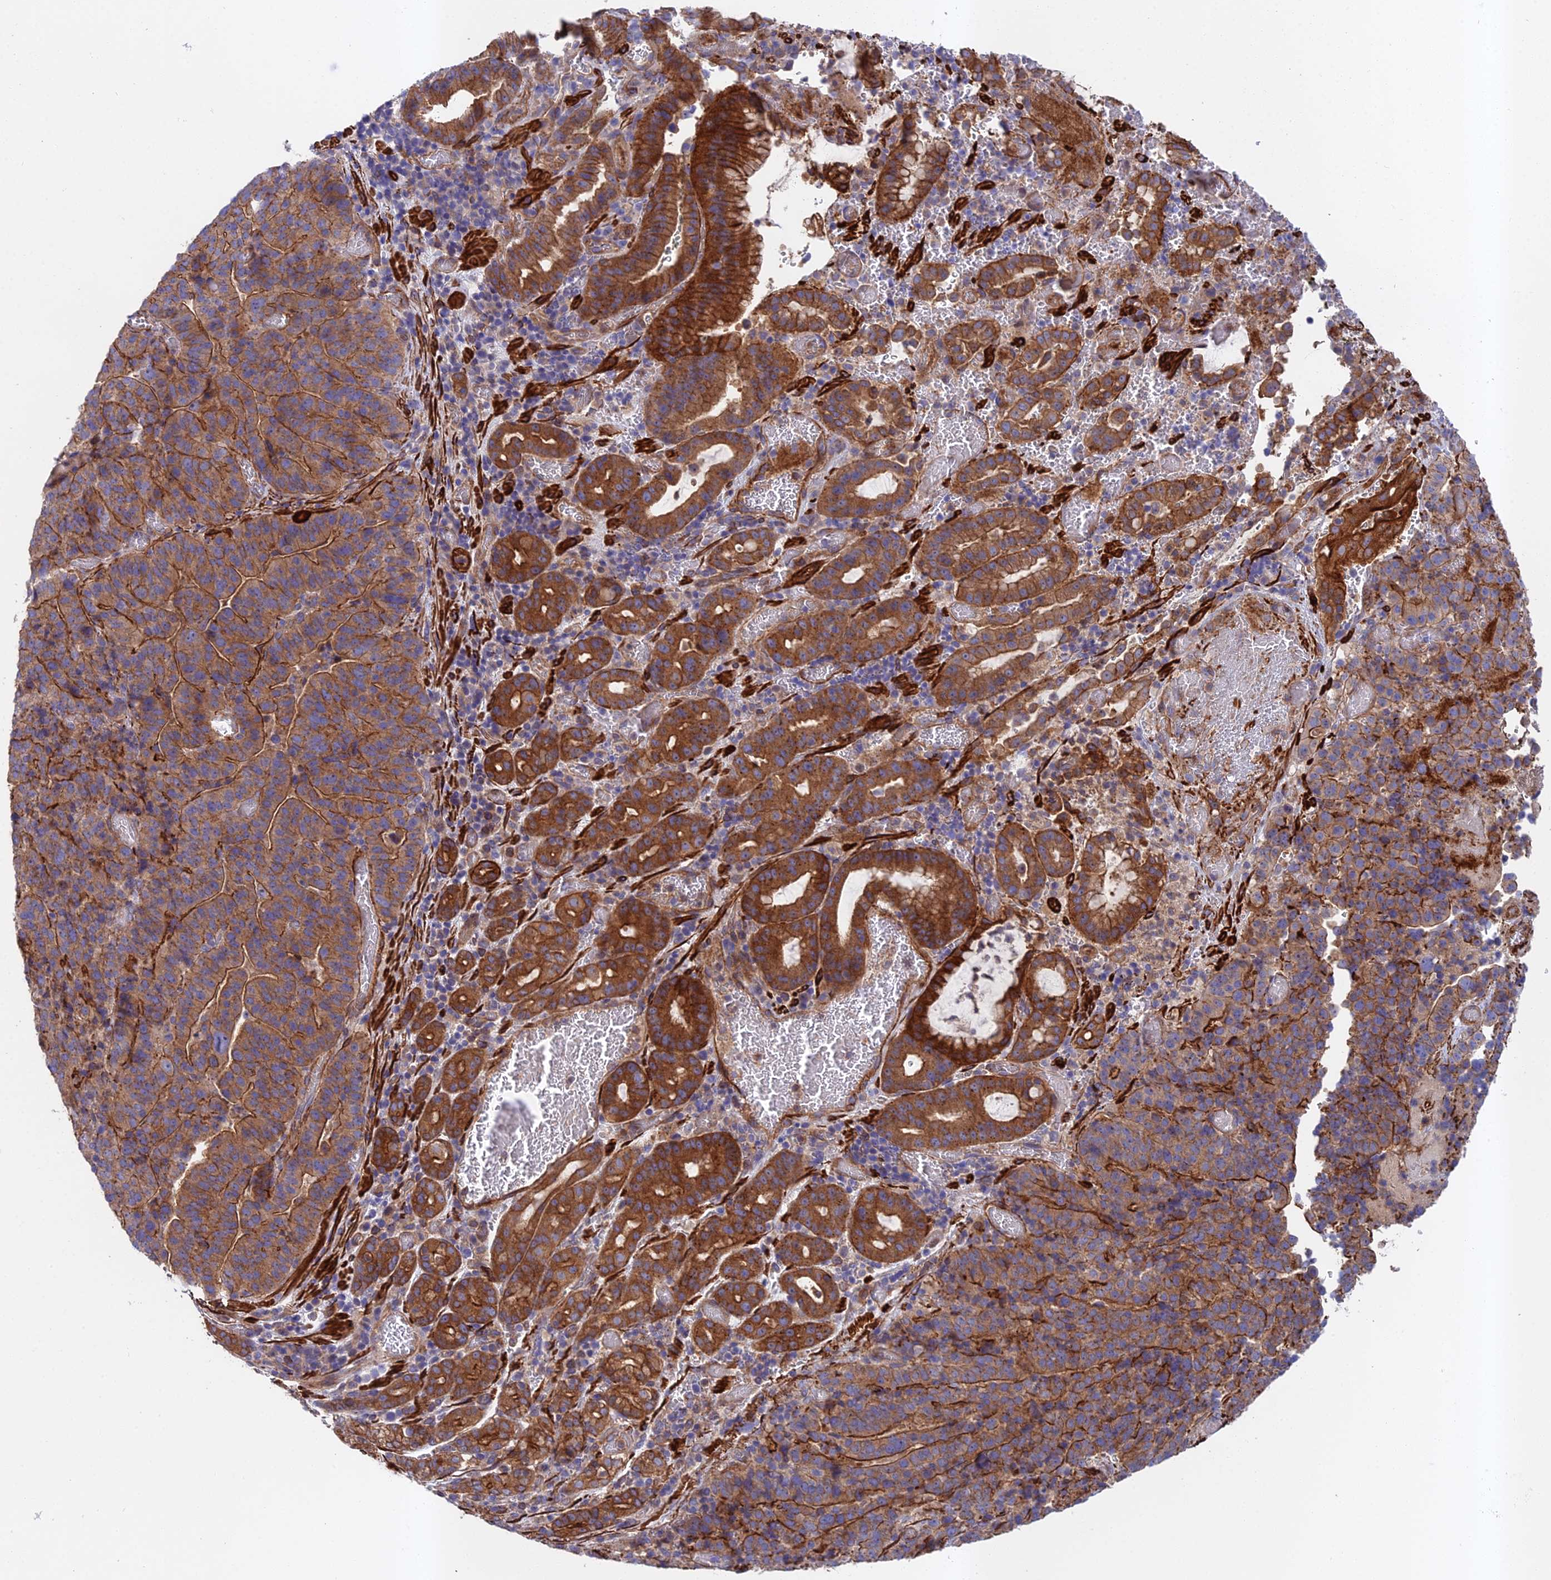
{"staining": {"intensity": "strong", "quantity": ">75%", "location": "cytoplasmic/membranous"}, "tissue": "stomach cancer", "cell_type": "Tumor cells", "image_type": "cancer", "snomed": [{"axis": "morphology", "description": "Adenocarcinoma, NOS"}, {"axis": "topography", "description": "Stomach"}], "caption": "A brown stain shows strong cytoplasmic/membranous expression of a protein in human stomach cancer tumor cells. (Stains: DAB in brown, nuclei in blue, Microscopy: brightfield microscopy at high magnification).", "gene": "RALGAPA2", "patient": {"sex": "male", "age": 48}}